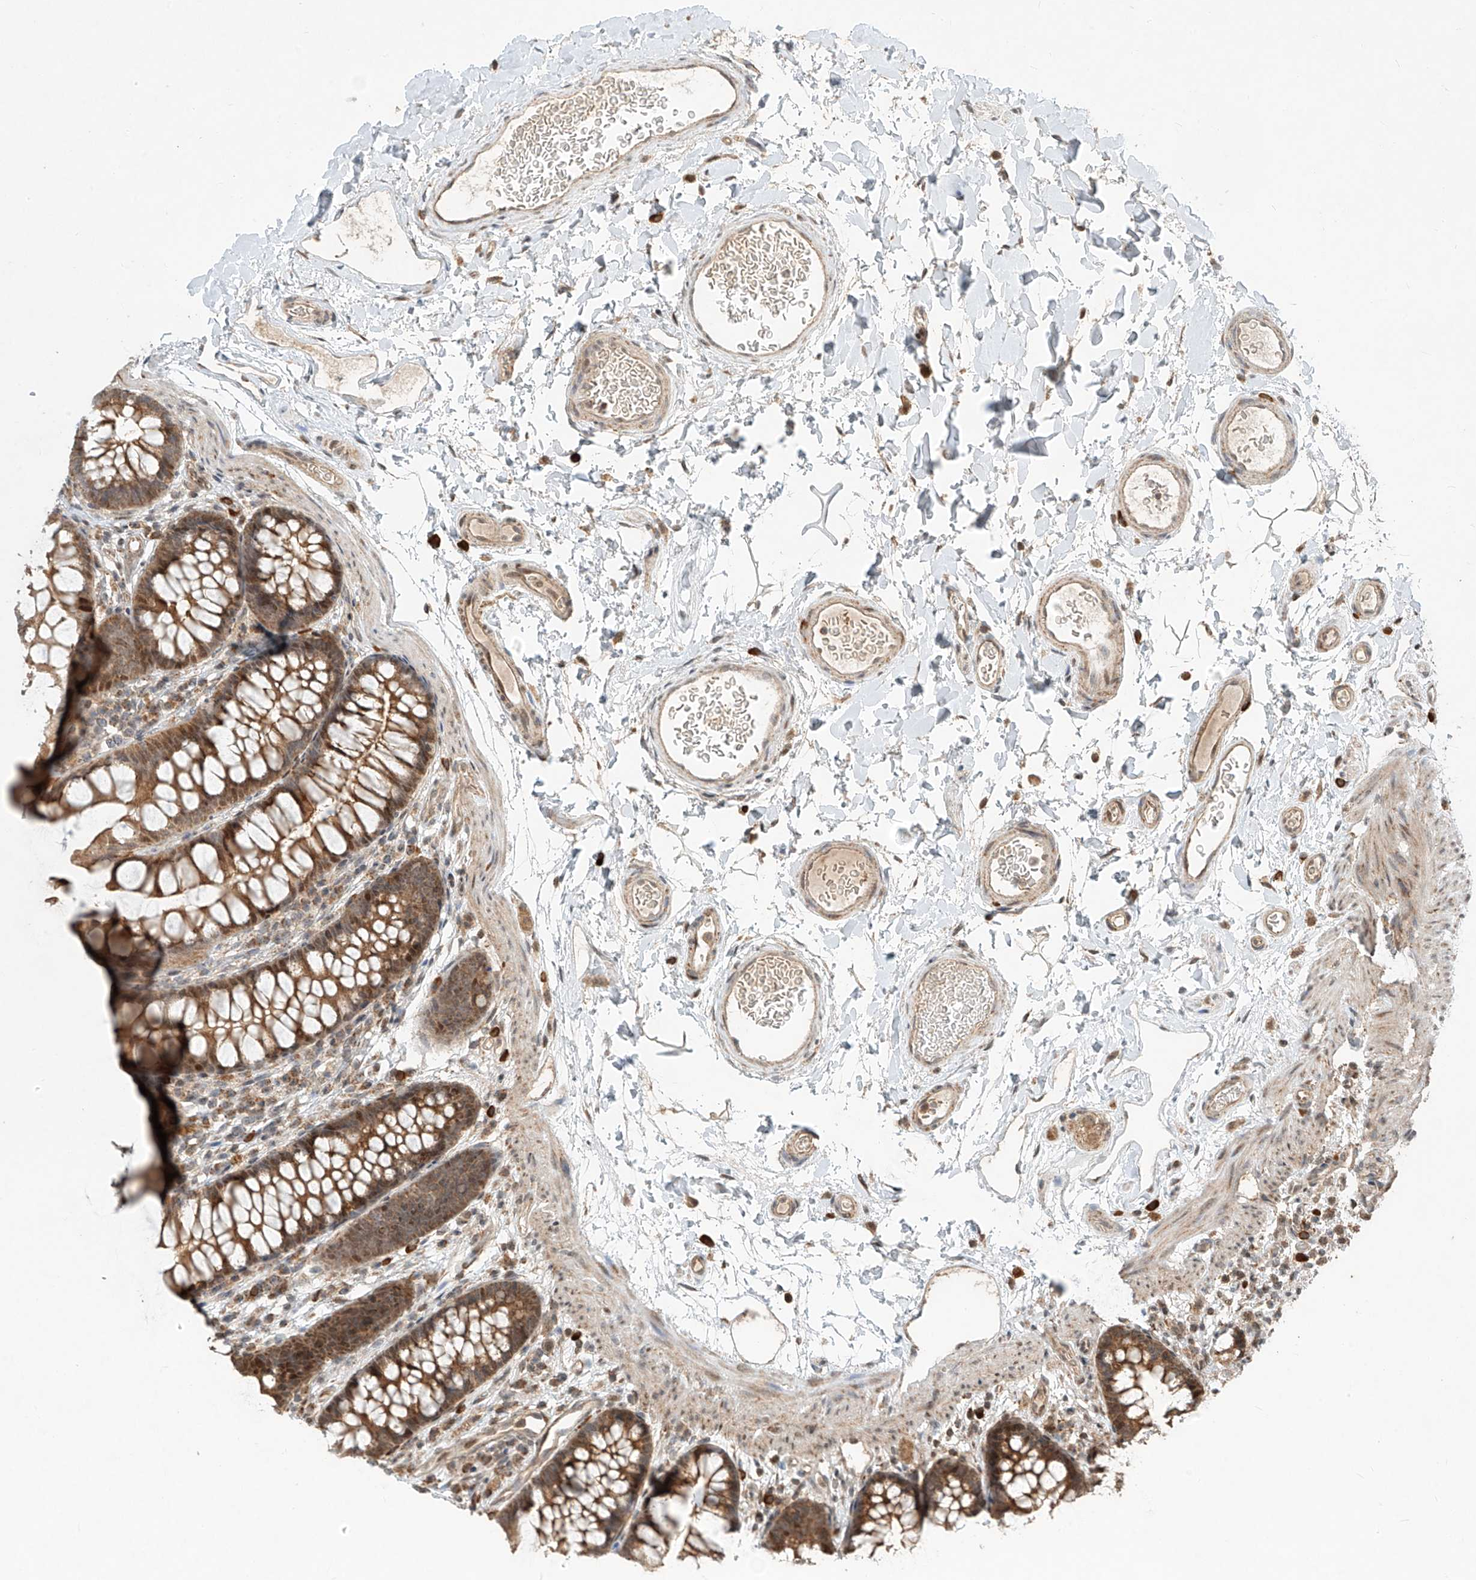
{"staining": {"intensity": "moderate", "quantity": ">75%", "location": "cytoplasmic/membranous"}, "tissue": "colon", "cell_type": "Endothelial cells", "image_type": "normal", "snomed": [{"axis": "morphology", "description": "Normal tissue, NOS"}, {"axis": "topography", "description": "Colon"}], "caption": "High-magnification brightfield microscopy of normal colon stained with DAB (3,3'-diaminobenzidine) (brown) and counterstained with hematoxylin (blue). endothelial cells exhibit moderate cytoplasmic/membranous expression is appreciated in about>75% of cells. The protein is shown in brown color, while the nuclei are stained blue.", "gene": "SYTL3", "patient": {"sex": "female", "age": 62}}